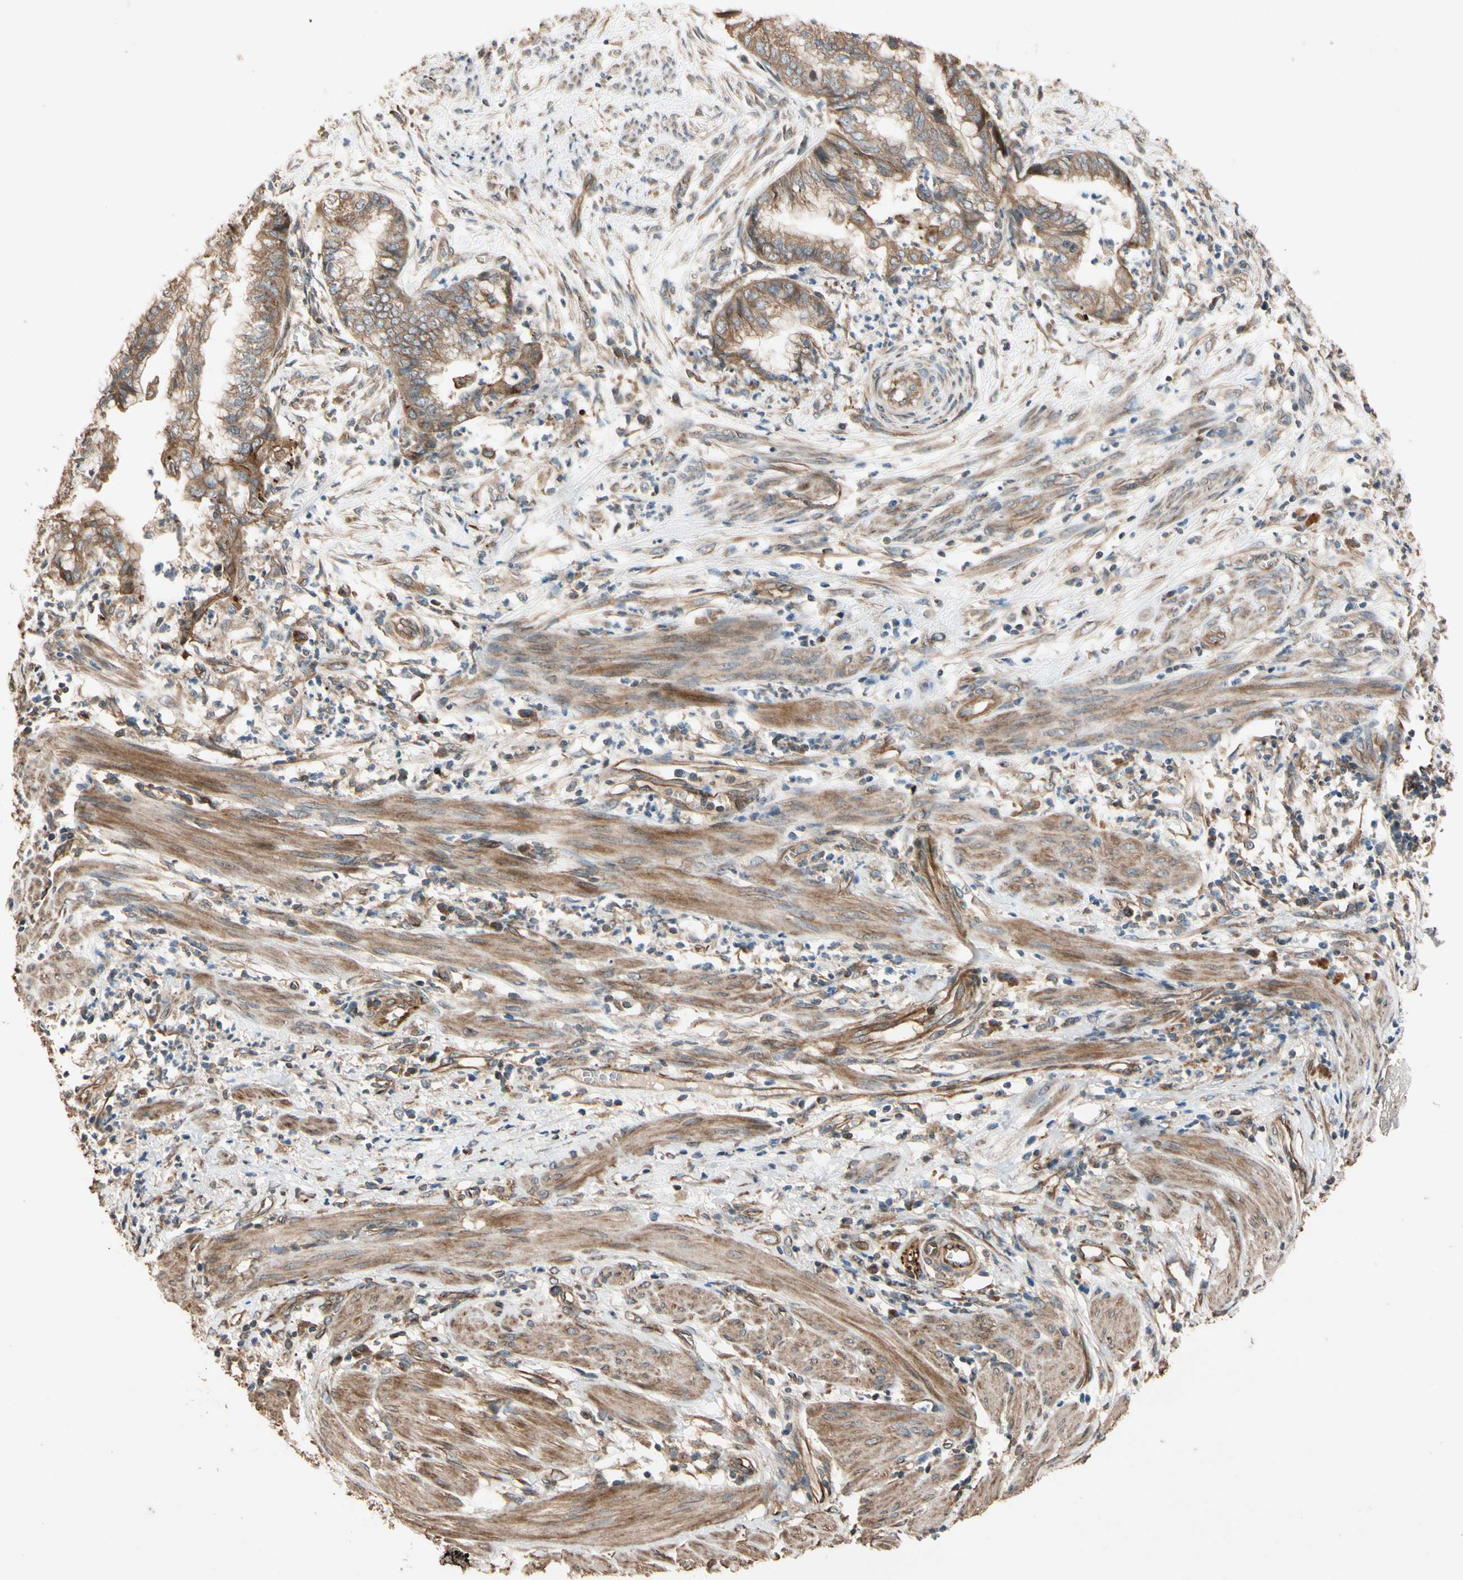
{"staining": {"intensity": "moderate", "quantity": ">75%", "location": "cytoplasmic/membranous"}, "tissue": "endometrial cancer", "cell_type": "Tumor cells", "image_type": "cancer", "snomed": [{"axis": "morphology", "description": "Necrosis, NOS"}, {"axis": "morphology", "description": "Adenocarcinoma, NOS"}, {"axis": "topography", "description": "Endometrium"}], "caption": "Protein staining exhibits moderate cytoplasmic/membranous expression in approximately >75% of tumor cells in endometrial cancer. Using DAB (brown) and hematoxylin (blue) stains, captured at high magnification using brightfield microscopy.", "gene": "MGRN1", "patient": {"sex": "female", "age": 79}}